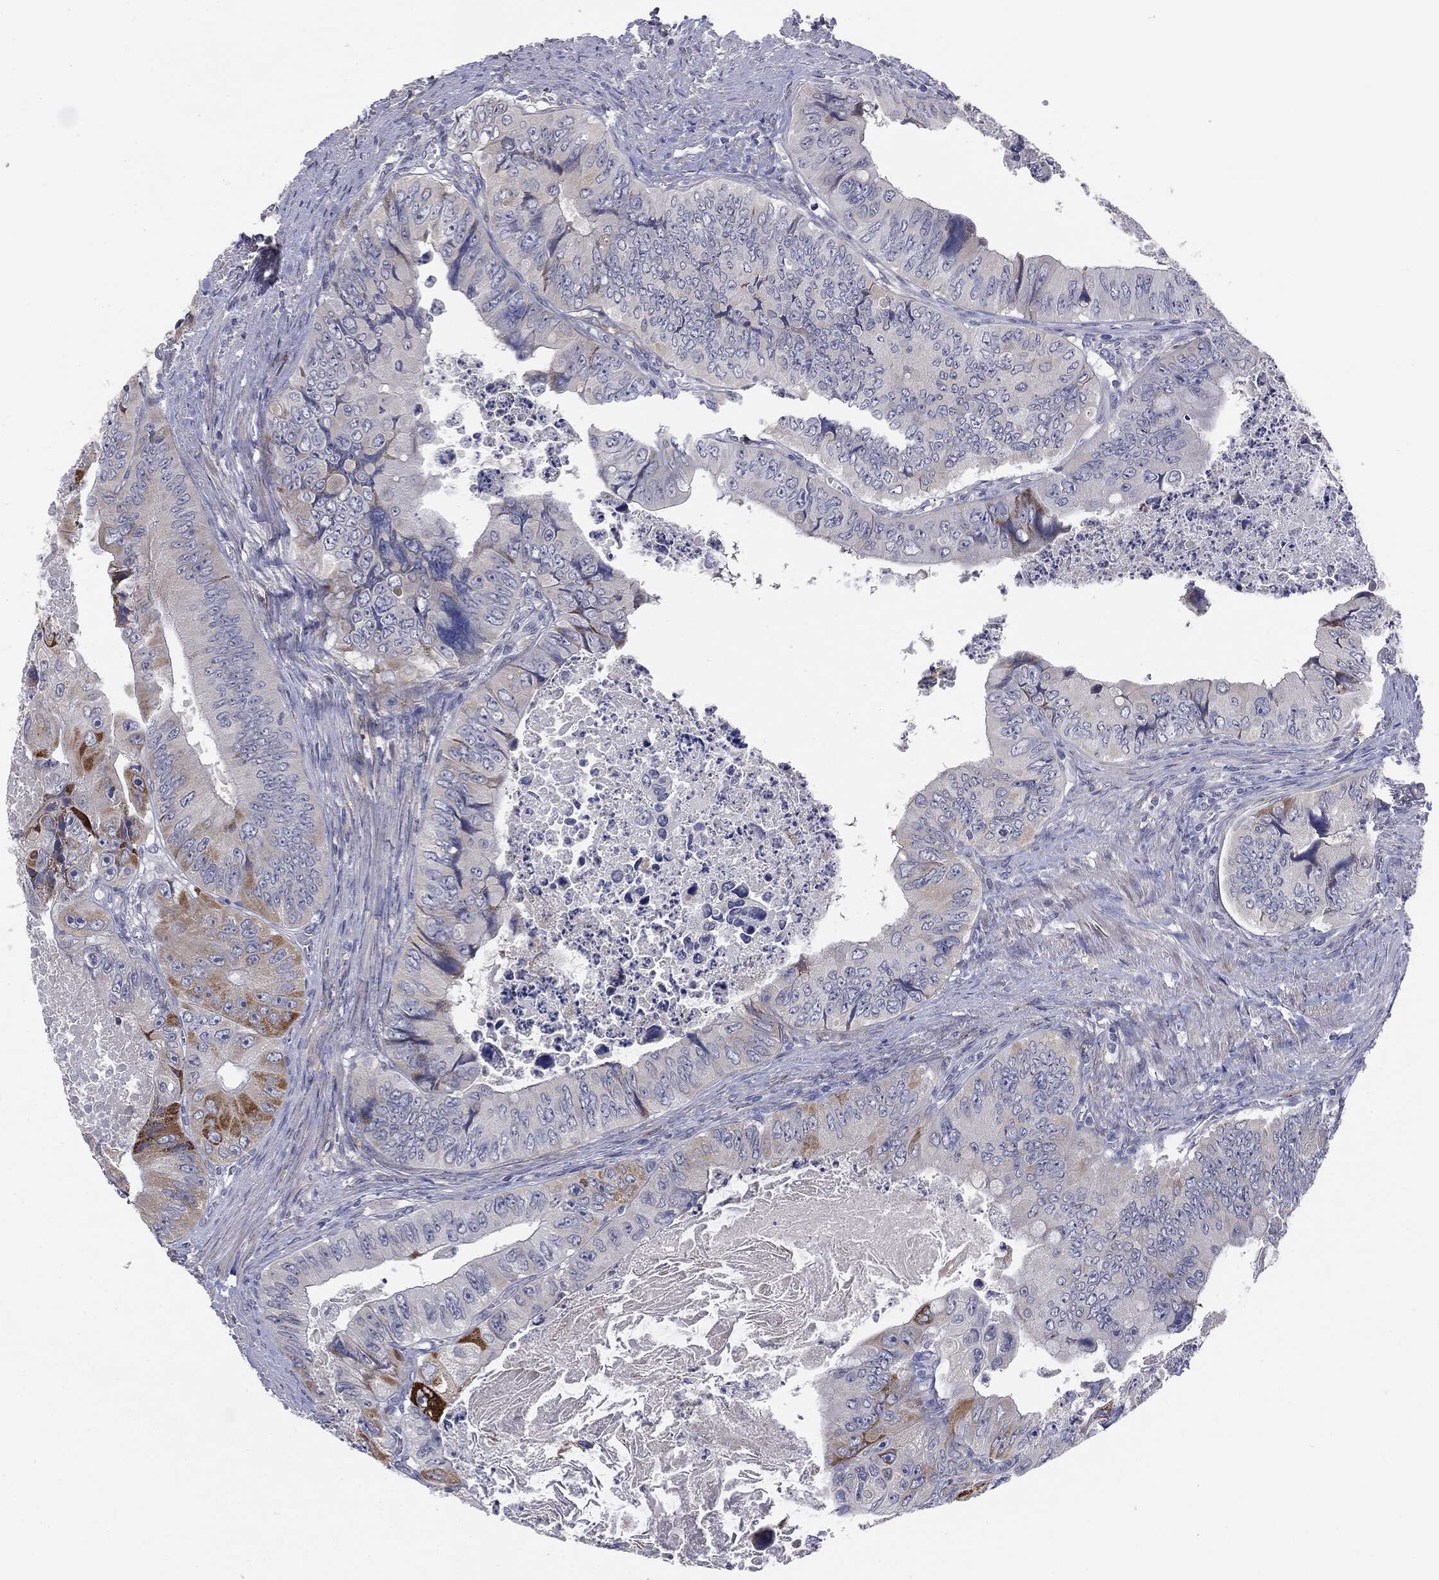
{"staining": {"intensity": "moderate", "quantity": "<25%", "location": "cytoplasmic/membranous"}, "tissue": "colorectal cancer", "cell_type": "Tumor cells", "image_type": "cancer", "snomed": [{"axis": "morphology", "description": "Adenocarcinoma, NOS"}, {"axis": "topography", "description": "Colon"}], "caption": "Tumor cells exhibit low levels of moderate cytoplasmic/membranous staining in about <25% of cells in human adenocarcinoma (colorectal).", "gene": "KRT5", "patient": {"sex": "female", "age": 84}}